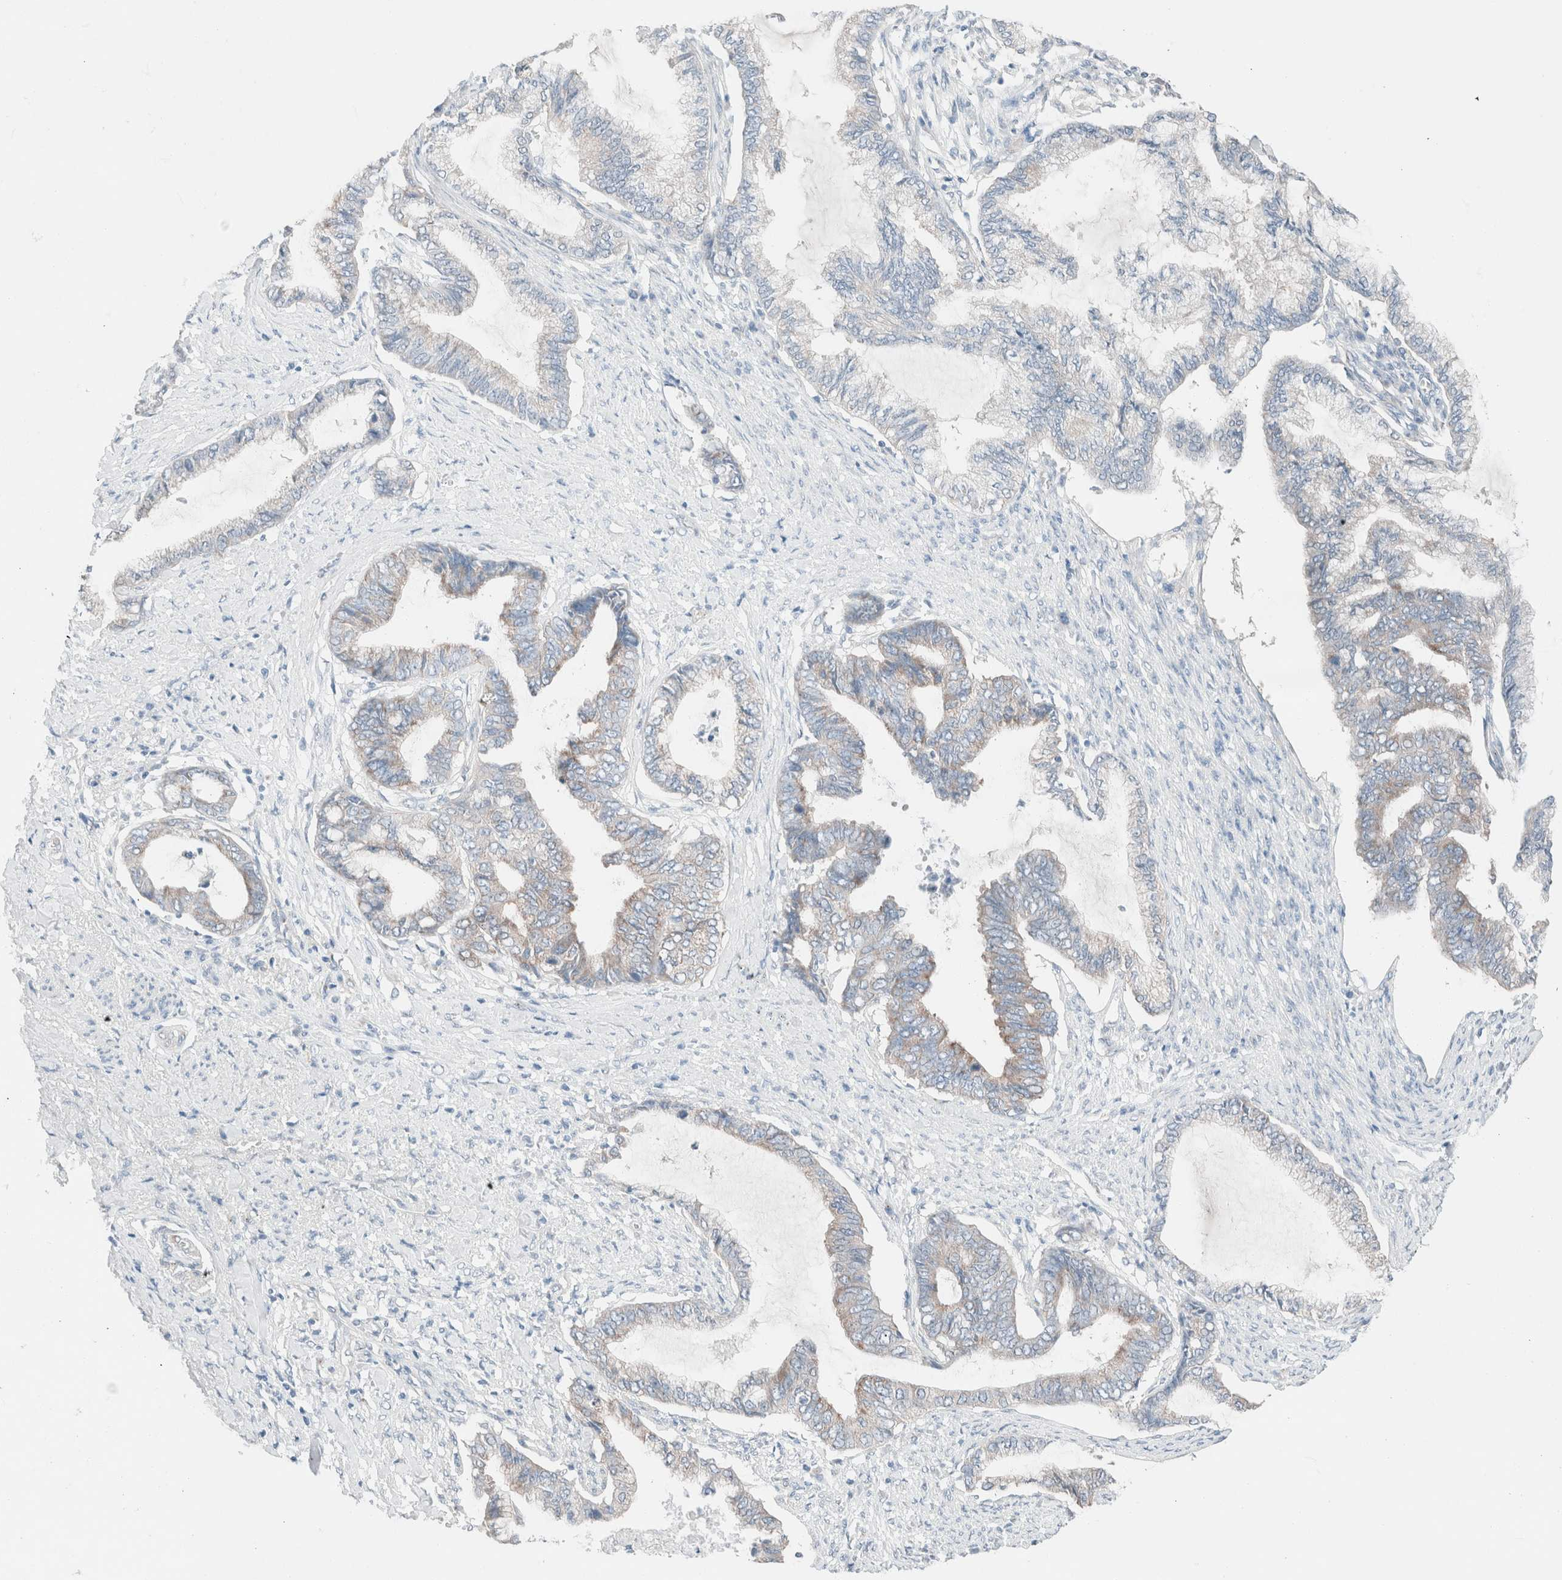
{"staining": {"intensity": "weak", "quantity": "25%-75%", "location": "cytoplasmic/membranous"}, "tissue": "endometrial cancer", "cell_type": "Tumor cells", "image_type": "cancer", "snomed": [{"axis": "morphology", "description": "Adenocarcinoma, NOS"}, {"axis": "topography", "description": "Endometrium"}], "caption": "Protein staining shows weak cytoplasmic/membranous expression in about 25%-75% of tumor cells in adenocarcinoma (endometrial).", "gene": "CASC3", "patient": {"sex": "female", "age": 86}}